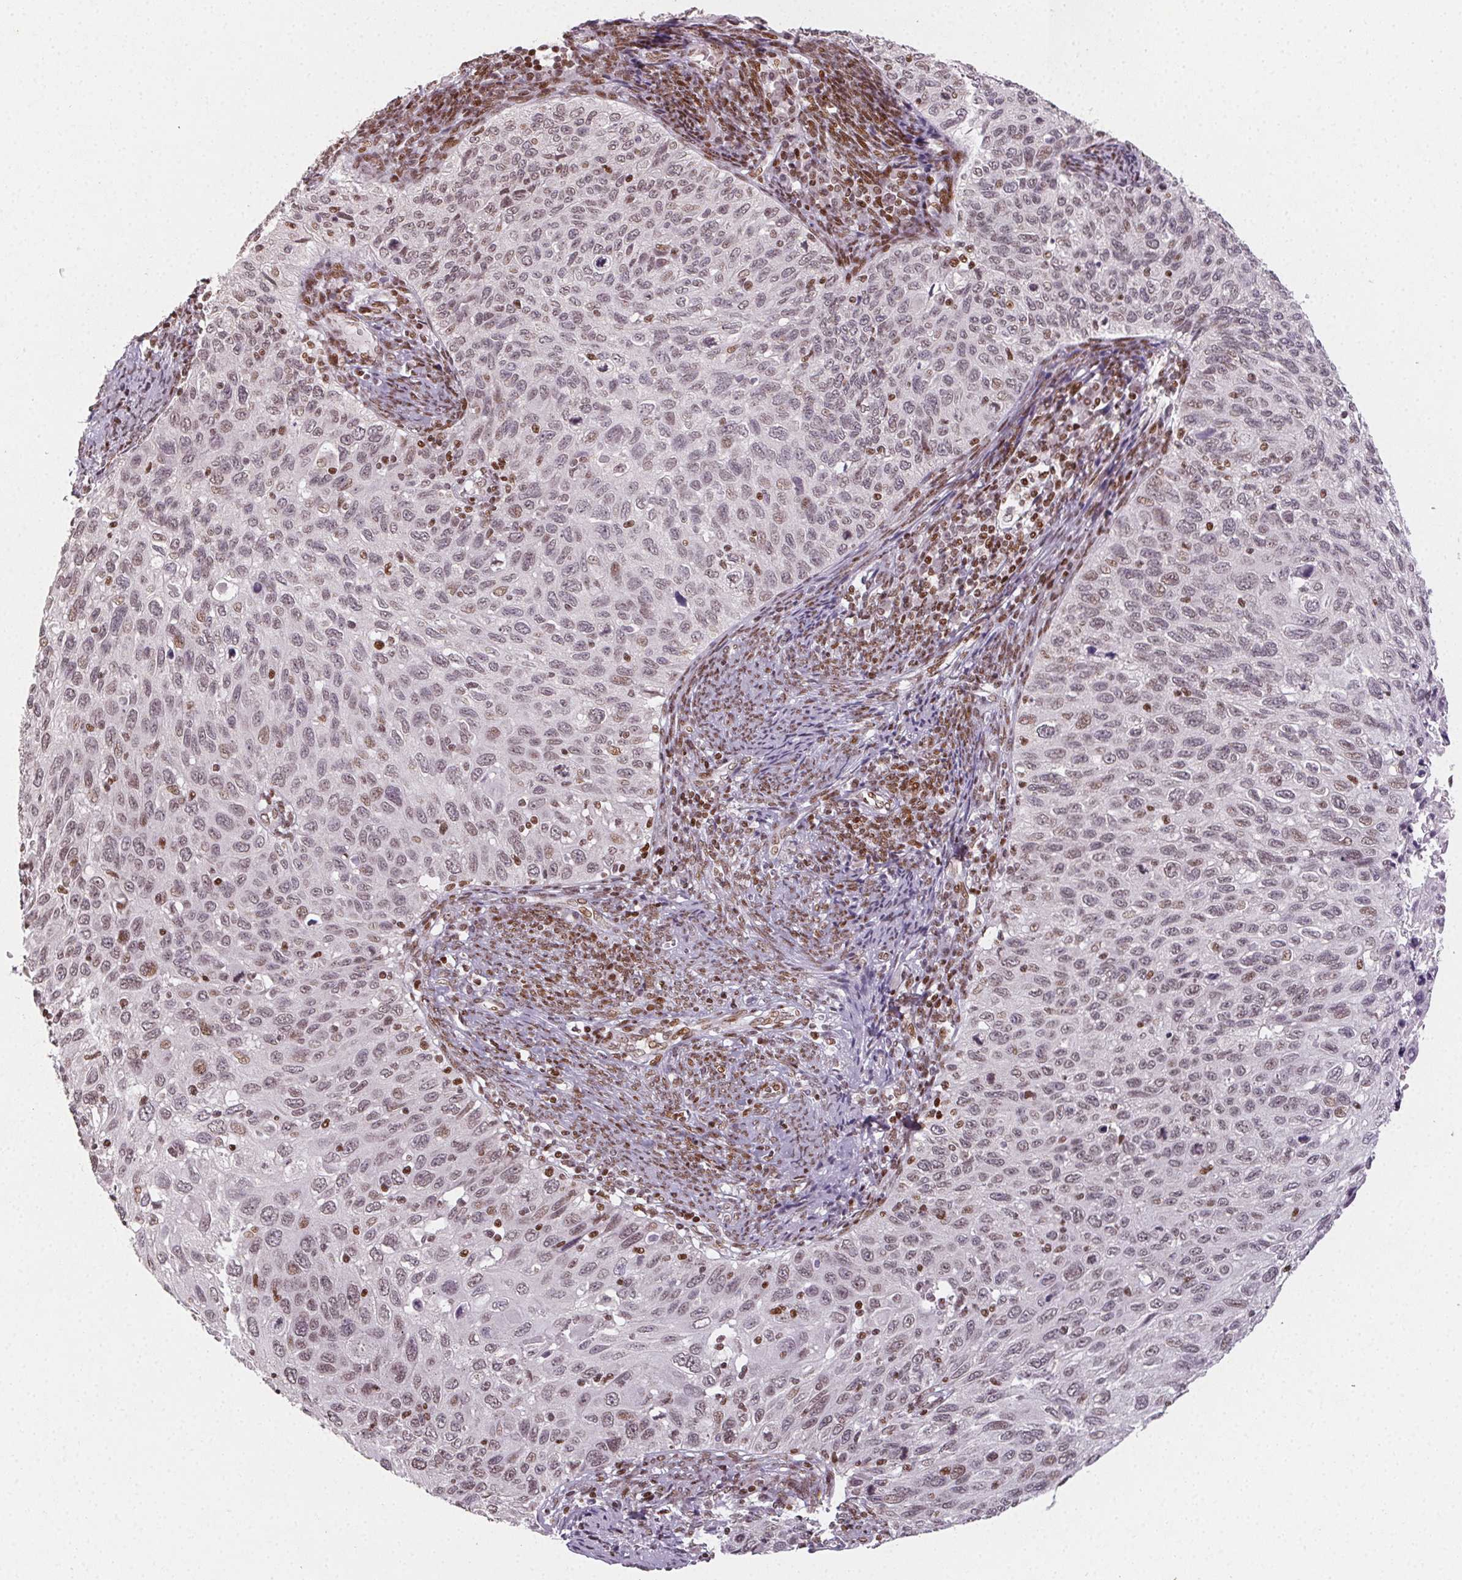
{"staining": {"intensity": "weak", "quantity": "25%-75%", "location": "nuclear"}, "tissue": "cervical cancer", "cell_type": "Tumor cells", "image_type": "cancer", "snomed": [{"axis": "morphology", "description": "Squamous cell carcinoma, NOS"}, {"axis": "topography", "description": "Cervix"}], "caption": "The micrograph displays staining of cervical cancer (squamous cell carcinoma), revealing weak nuclear protein expression (brown color) within tumor cells.", "gene": "KMT2A", "patient": {"sex": "female", "age": 70}}